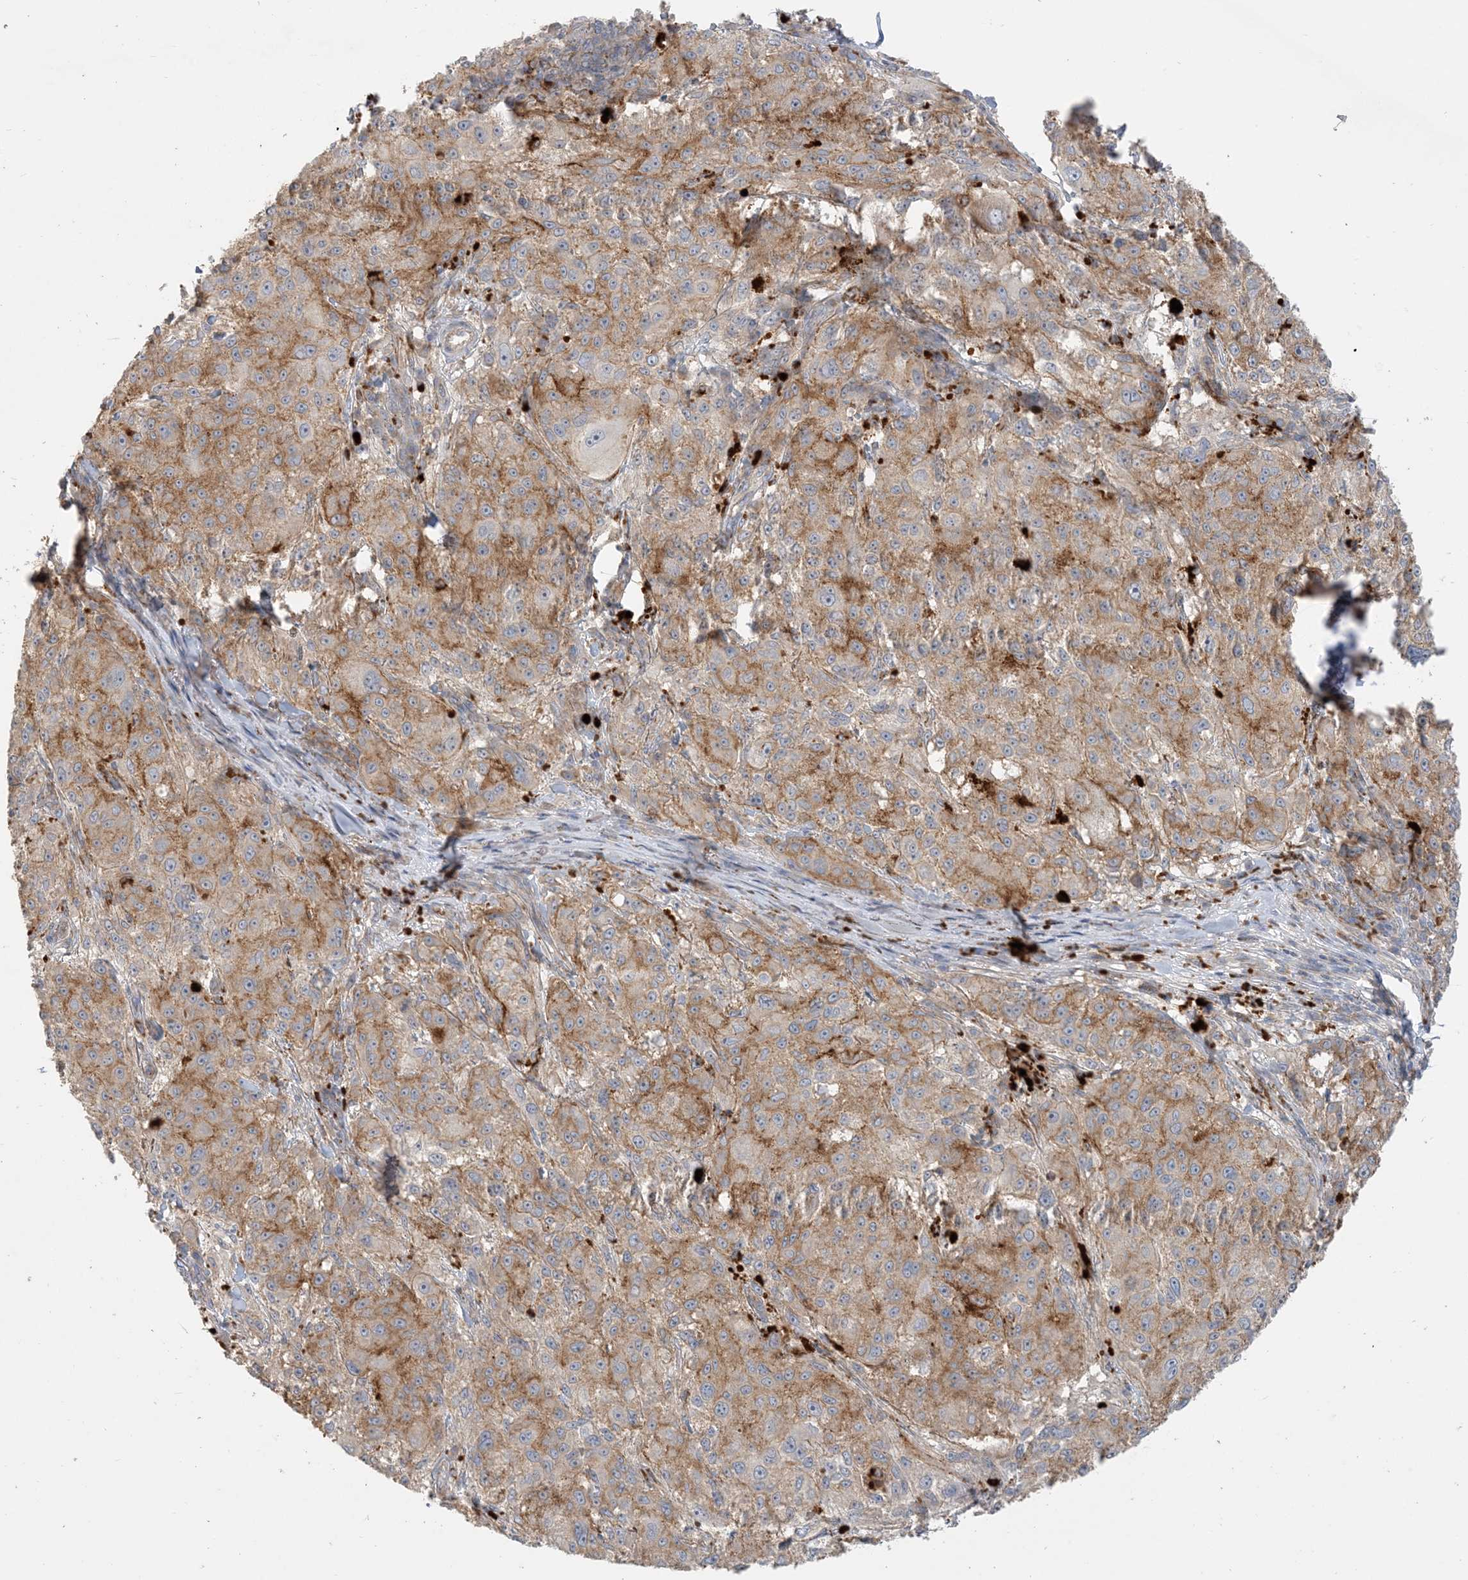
{"staining": {"intensity": "weak", "quantity": ">75%", "location": "cytoplasmic/membranous"}, "tissue": "melanoma", "cell_type": "Tumor cells", "image_type": "cancer", "snomed": [{"axis": "morphology", "description": "Necrosis, NOS"}, {"axis": "morphology", "description": "Malignant melanoma, NOS"}, {"axis": "topography", "description": "Skin"}], "caption": "Protein expression analysis of human malignant melanoma reveals weak cytoplasmic/membranous staining in approximately >75% of tumor cells. The staining is performed using DAB brown chromogen to label protein expression. The nuclei are counter-stained blue using hematoxylin.", "gene": "SPPL2A", "patient": {"sex": "female", "age": 87}}